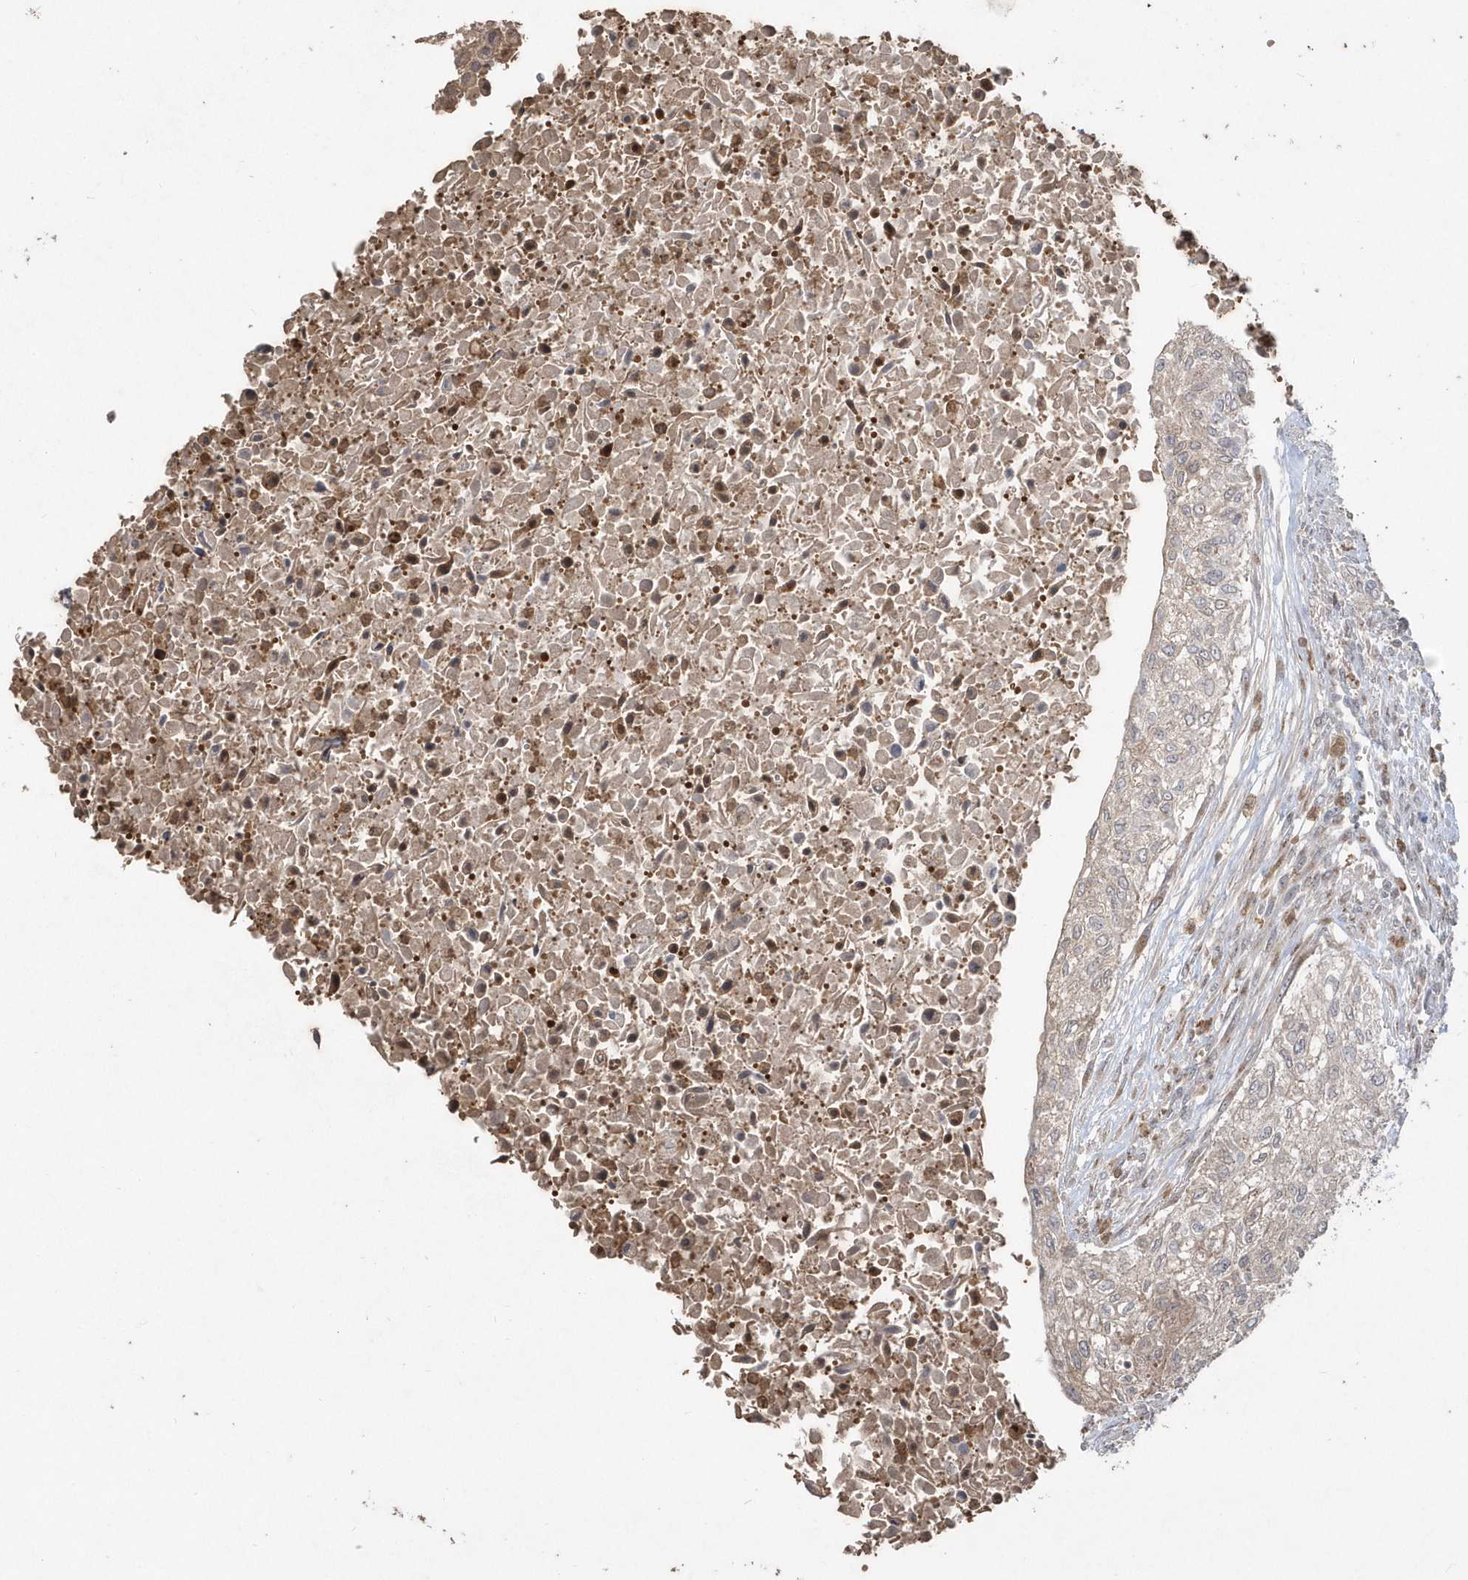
{"staining": {"intensity": "weak", "quantity": "25%-75%", "location": "cytoplasmic/membranous"}, "tissue": "urothelial cancer", "cell_type": "Tumor cells", "image_type": "cancer", "snomed": [{"axis": "morphology", "description": "Urothelial carcinoma, High grade"}, {"axis": "topography", "description": "Urinary bladder"}], "caption": "Urothelial cancer tissue reveals weak cytoplasmic/membranous expression in approximately 25%-75% of tumor cells, visualized by immunohistochemistry.", "gene": "GEMIN6", "patient": {"sex": "male", "age": 35}}